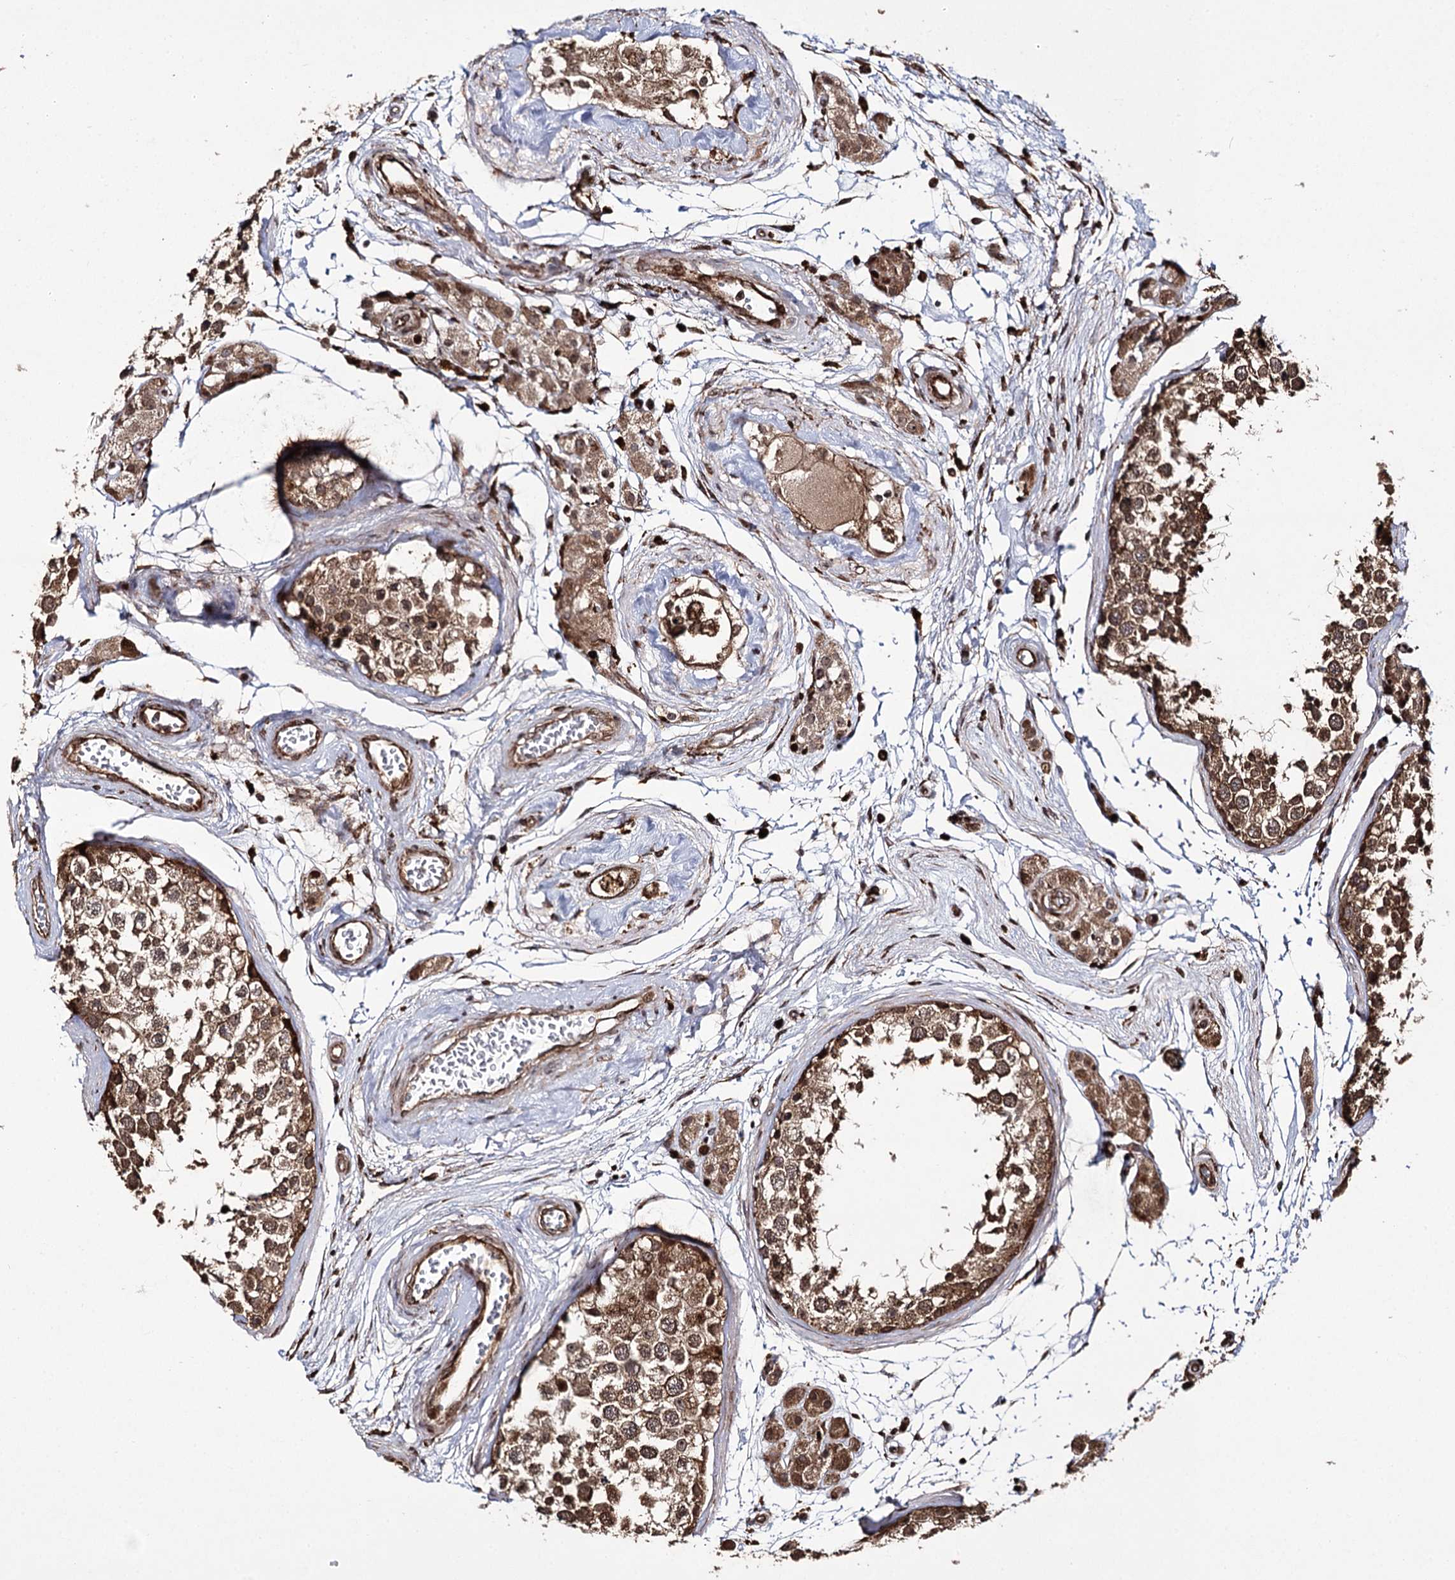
{"staining": {"intensity": "moderate", "quantity": ">75%", "location": "cytoplasmic/membranous,nuclear"}, "tissue": "testis", "cell_type": "Cells in seminiferous ducts", "image_type": "normal", "snomed": [{"axis": "morphology", "description": "Normal tissue, NOS"}, {"axis": "topography", "description": "Testis"}], "caption": "The micrograph displays immunohistochemical staining of normal testis. There is moderate cytoplasmic/membranous,nuclear expression is present in about >75% of cells in seminiferous ducts. Immunohistochemistry stains the protein of interest in brown and the nuclei are stained blue.", "gene": "FANCL", "patient": {"sex": "male", "age": 56}}